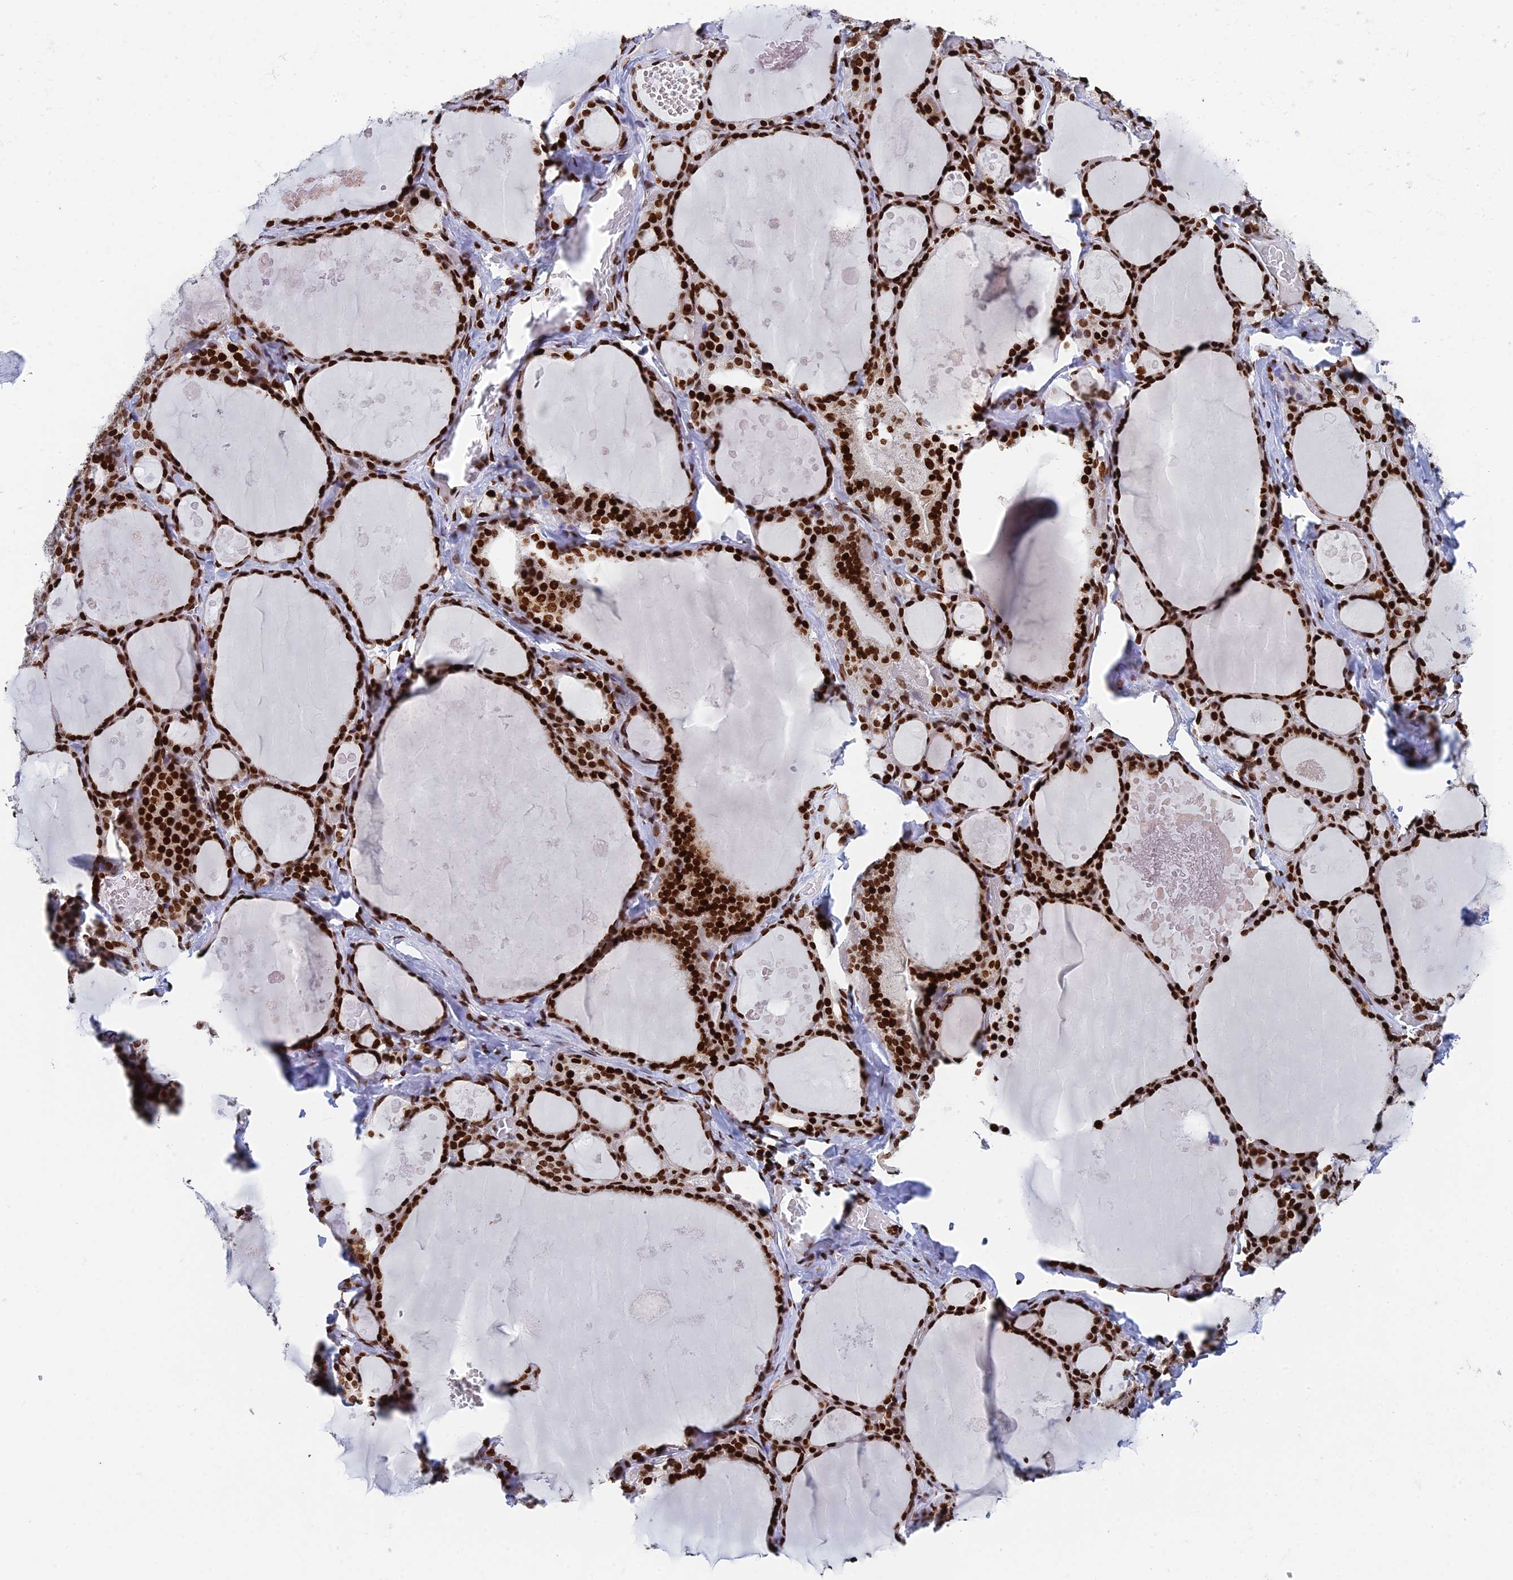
{"staining": {"intensity": "strong", "quantity": ">75%", "location": "nuclear"}, "tissue": "thyroid gland", "cell_type": "Glandular cells", "image_type": "normal", "snomed": [{"axis": "morphology", "description": "Normal tissue, NOS"}, {"axis": "topography", "description": "Thyroid gland"}], "caption": "Unremarkable thyroid gland exhibits strong nuclear positivity in approximately >75% of glandular cells, visualized by immunohistochemistry.", "gene": "RPAP1", "patient": {"sex": "male", "age": 56}}